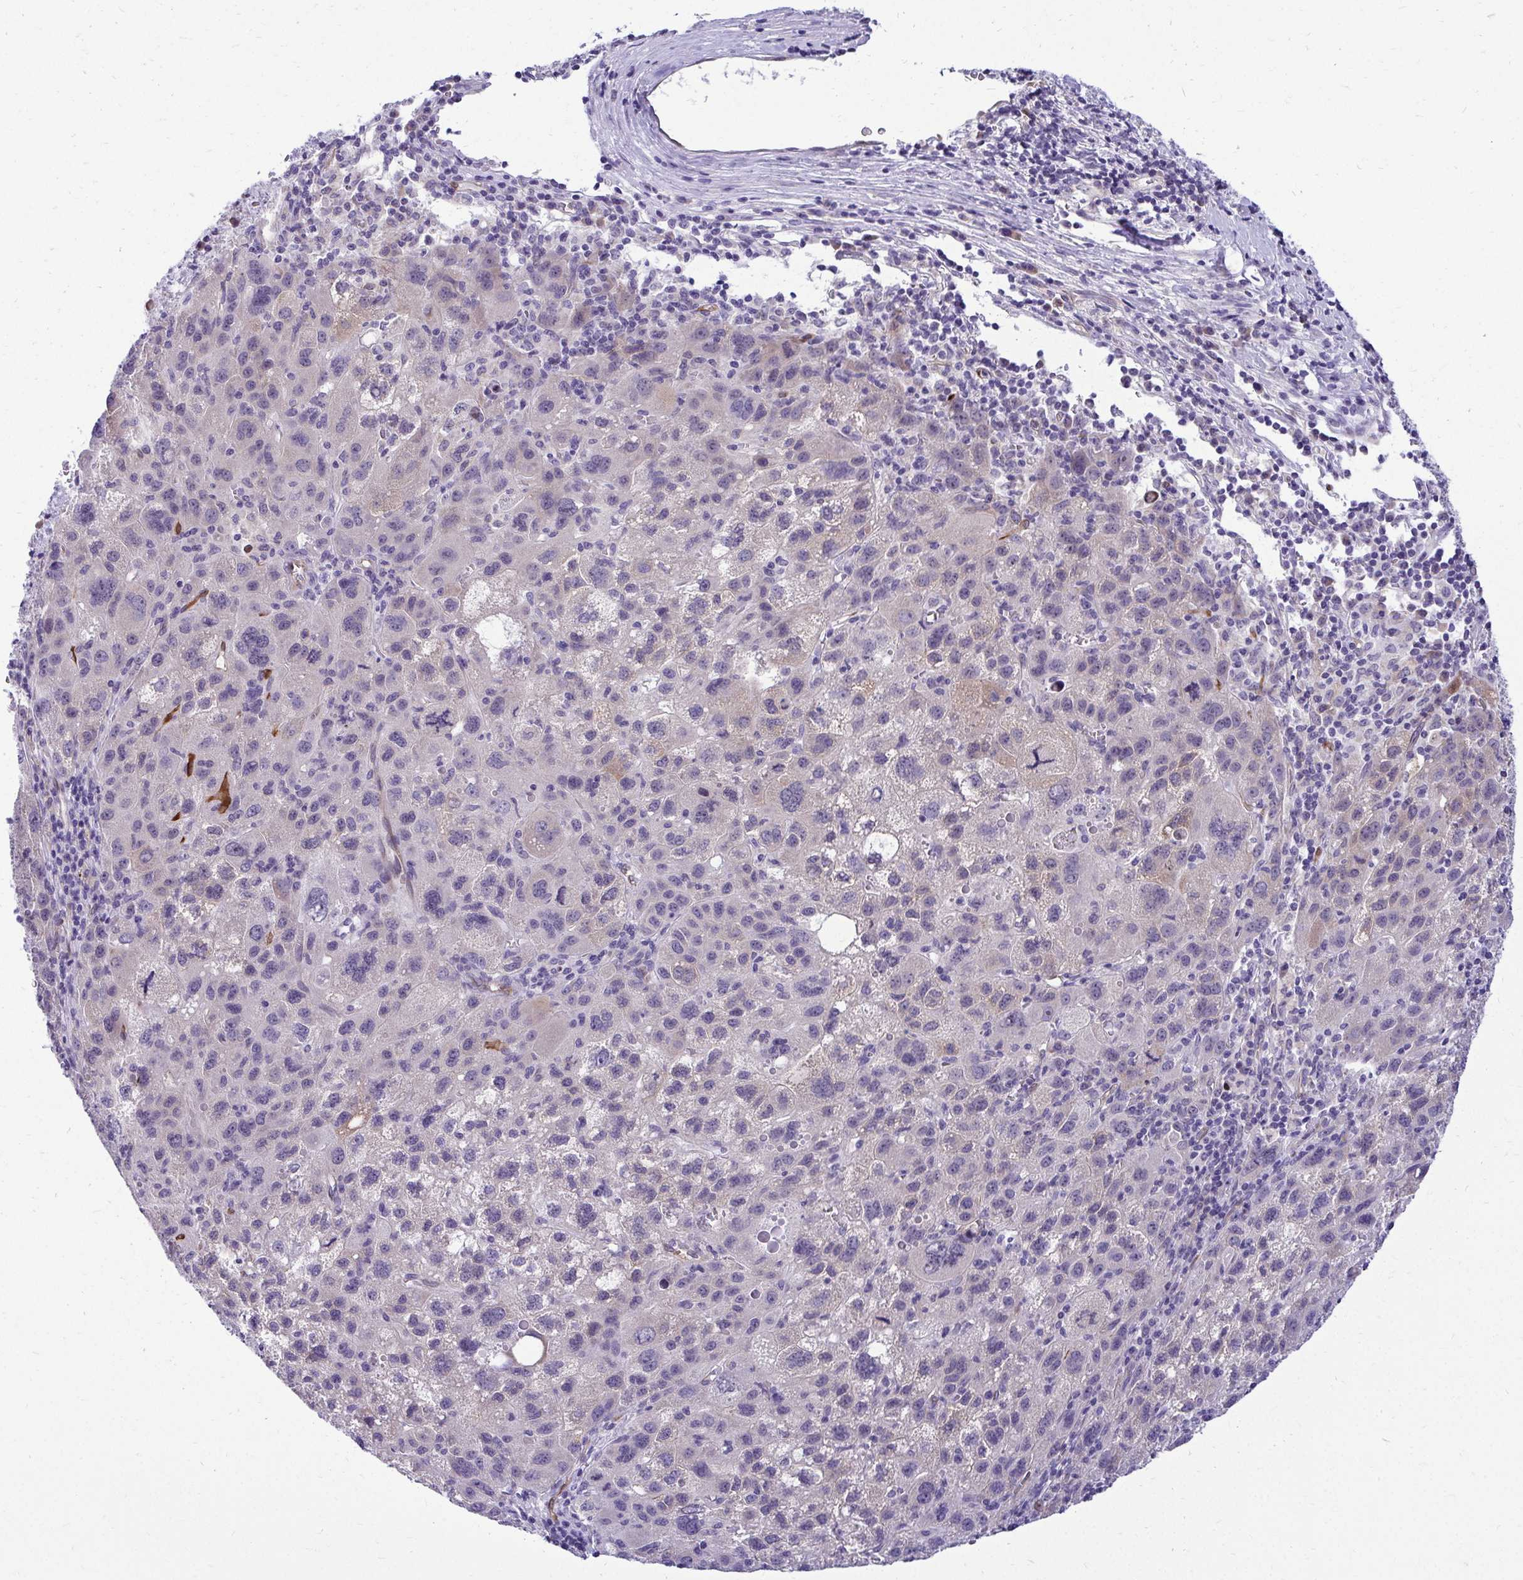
{"staining": {"intensity": "negative", "quantity": "none", "location": "none"}, "tissue": "liver cancer", "cell_type": "Tumor cells", "image_type": "cancer", "snomed": [{"axis": "morphology", "description": "Carcinoma, Hepatocellular, NOS"}, {"axis": "topography", "description": "Liver"}], "caption": "Immunohistochemistry of human liver hepatocellular carcinoma reveals no positivity in tumor cells.", "gene": "NIFK", "patient": {"sex": "female", "age": 77}}